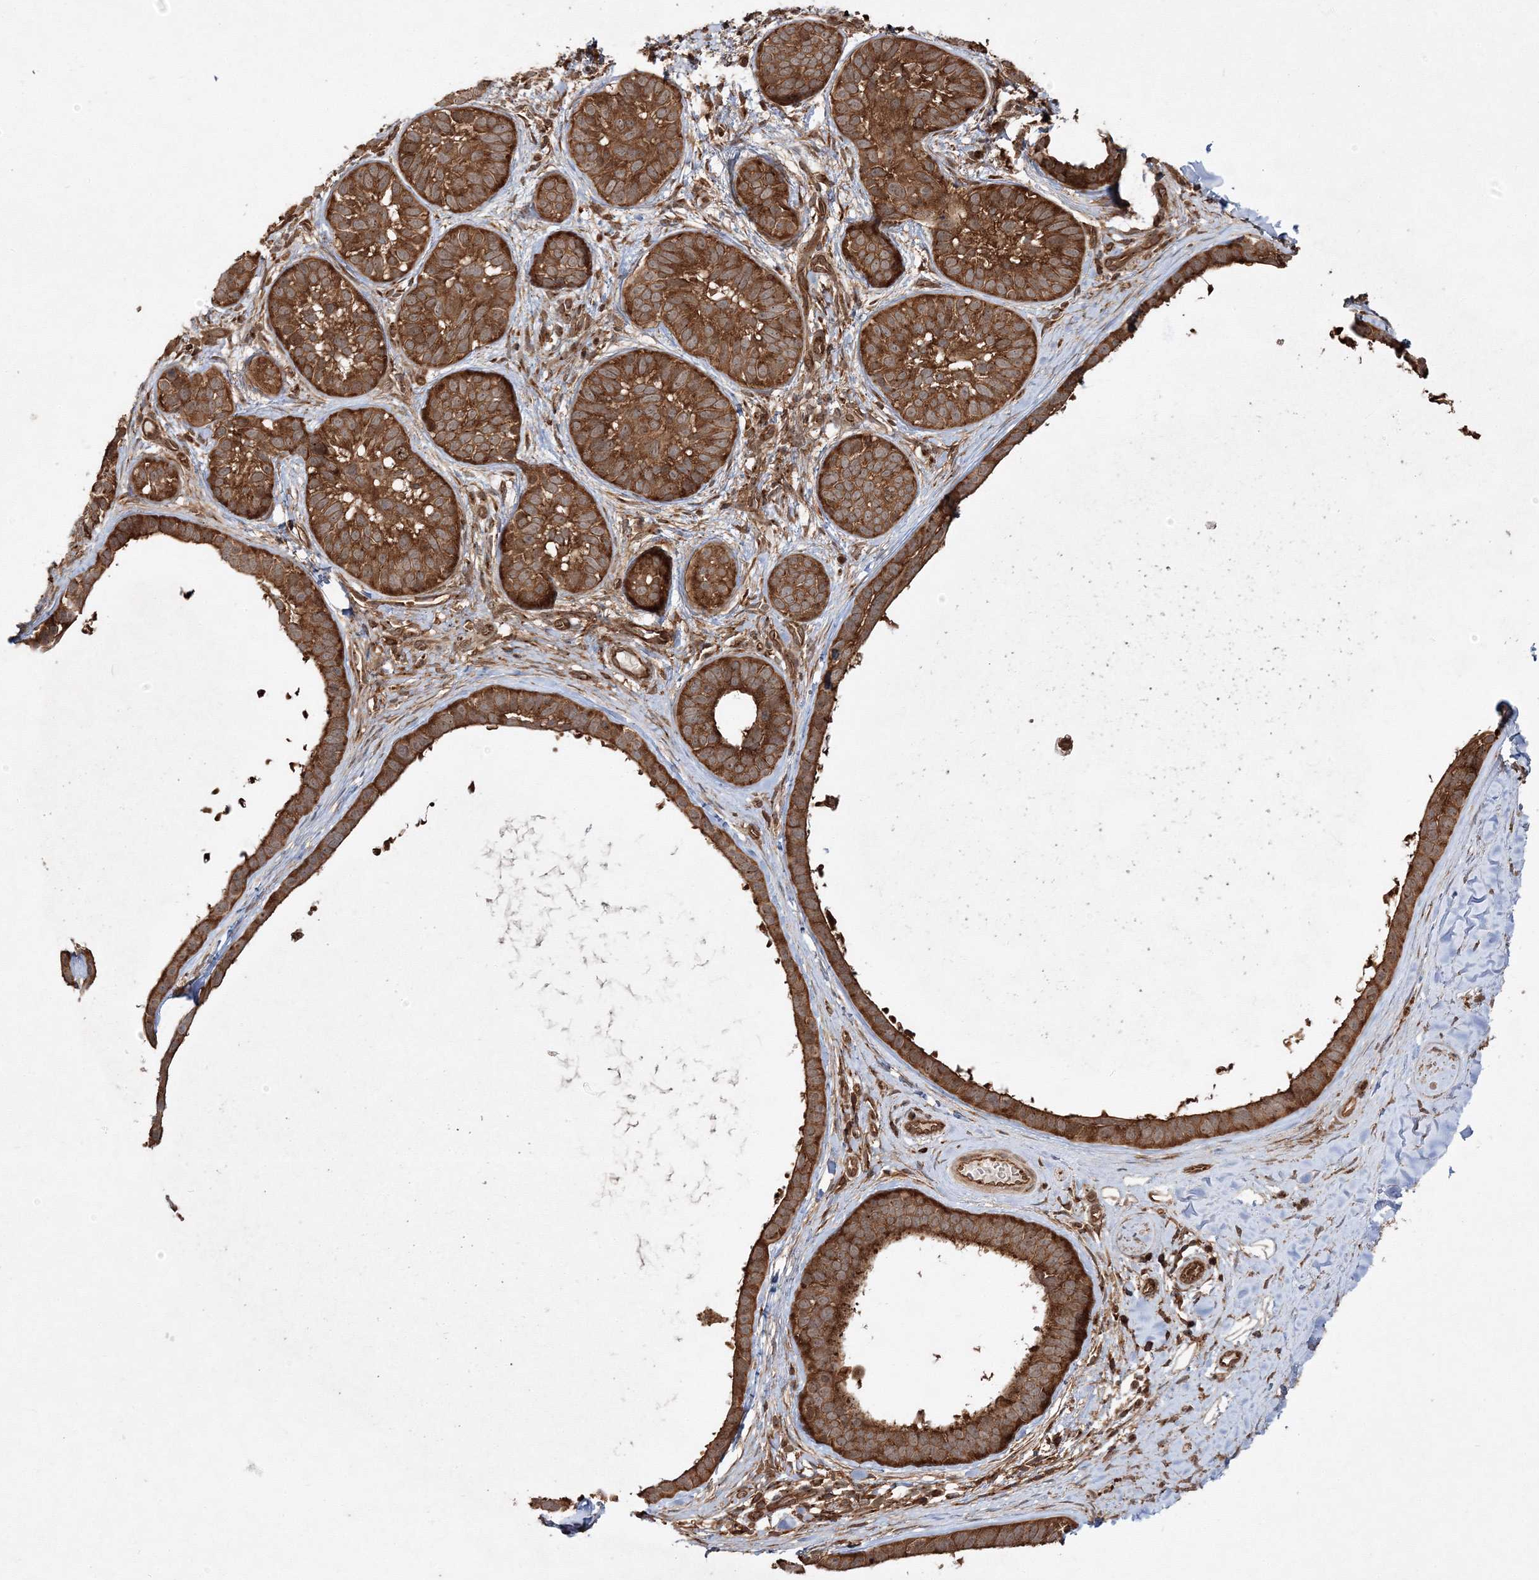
{"staining": {"intensity": "strong", "quantity": ">75%", "location": "cytoplasmic/membranous"}, "tissue": "skin cancer", "cell_type": "Tumor cells", "image_type": "cancer", "snomed": [{"axis": "morphology", "description": "Basal cell carcinoma"}, {"axis": "topography", "description": "Skin"}], "caption": "Brown immunohistochemical staining in skin basal cell carcinoma shows strong cytoplasmic/membranous expression in about >75% of tumor cells. (Stains: DAB (3,3'-diaminobenzidine) in brown, nuclei in blue, Microscopy: brightfield microscopy at high magnification).", "gene": "WDR37", "patient": {"sex": "male", "age": 62}}